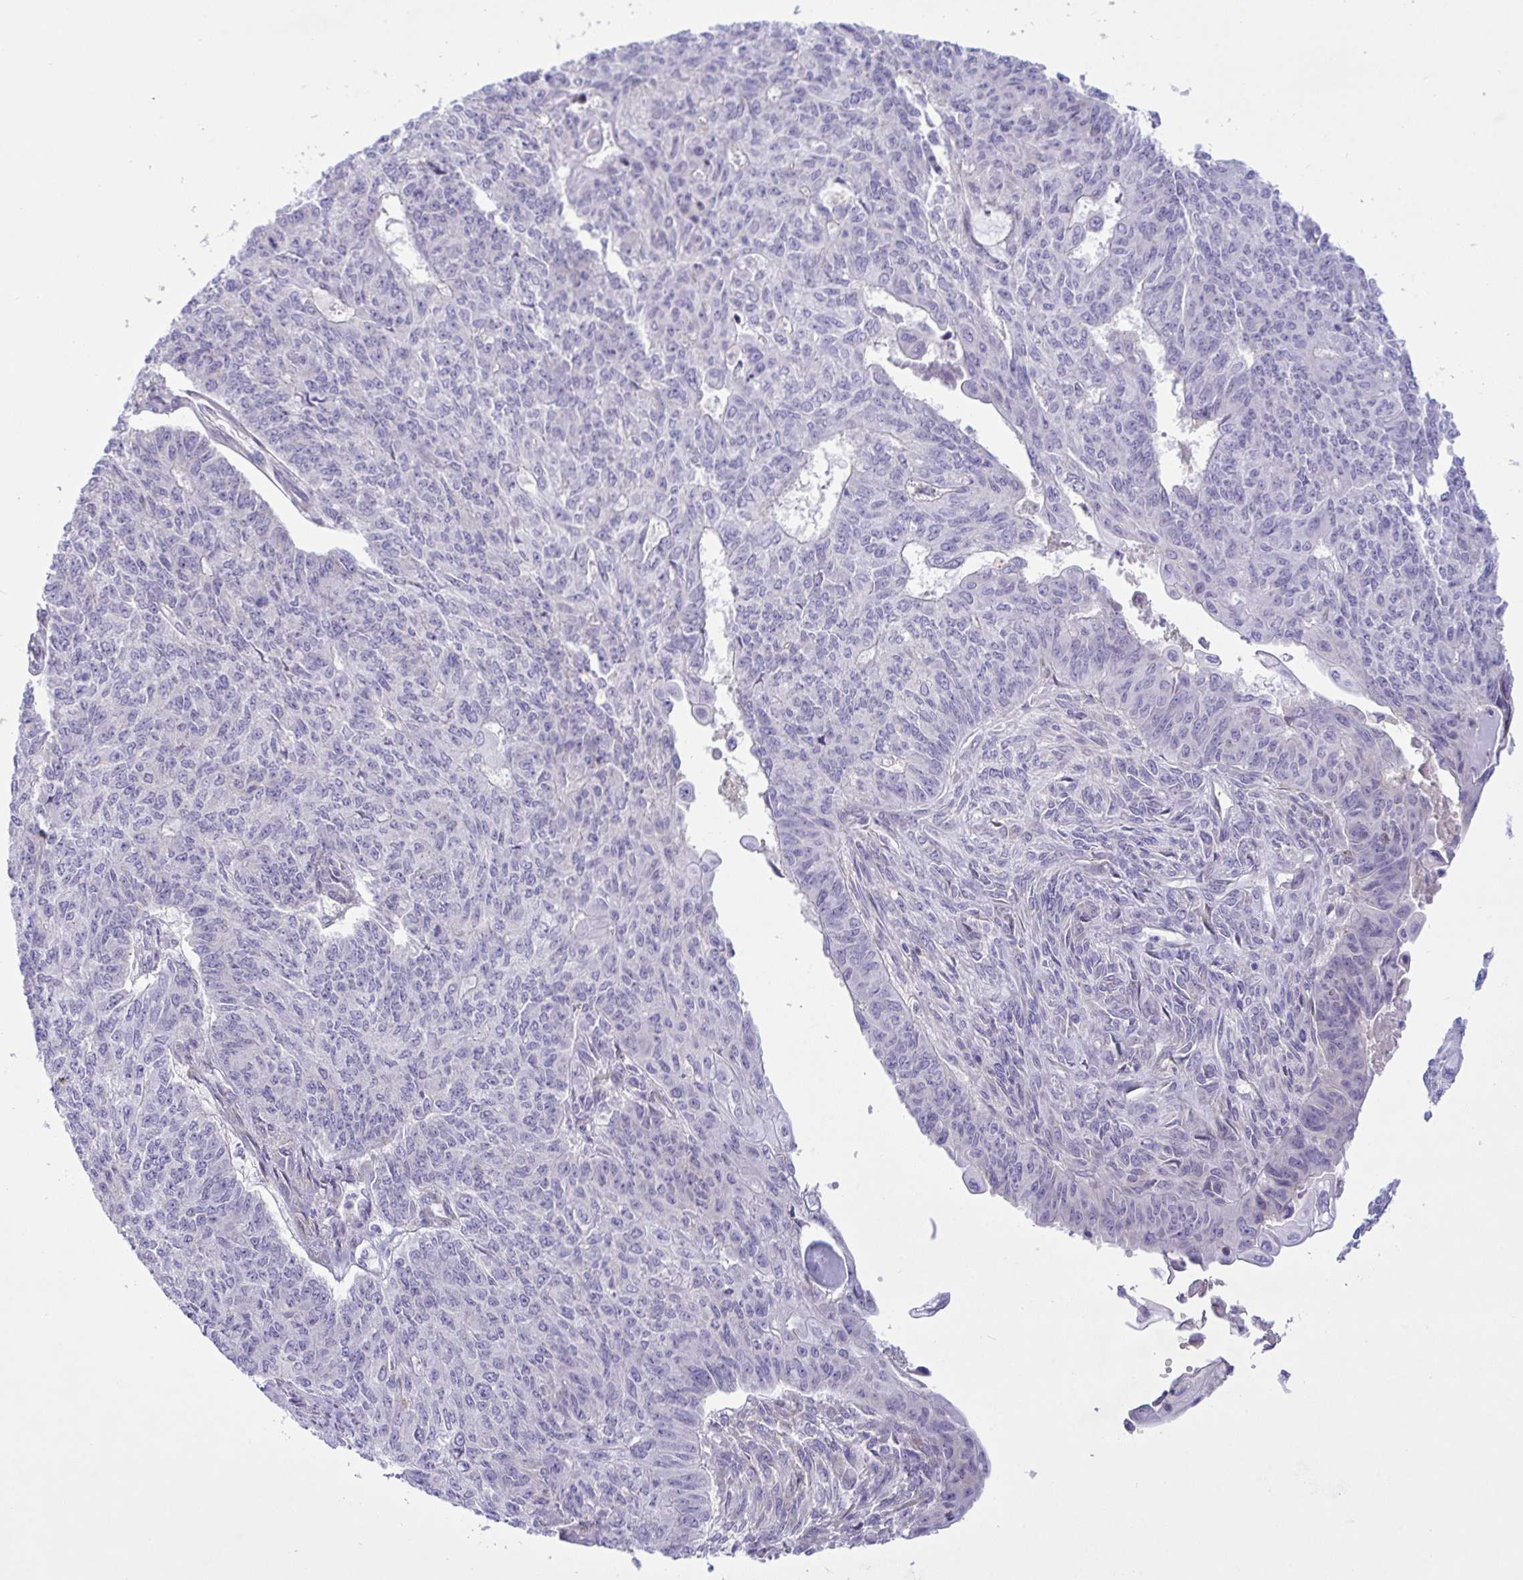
{"staining": {"intensity": "negative", "quantity": "none", "location": "none"}, "tissue": "endometrial cancer", "cell_type": "Tumor cells", "image_type": "cancer", "snomed": [{"axis": "morphology", "description": "Adenocarcinoma, NOS"}, {"axis": "topography", "description": "Endometrium"}], "caption": "Endometrial adenocarcinoma stained for a protein using IHC displays no expression tumor cells.", "gene": "FAM86B1", "patient": {"sex": "female", "age": 32}}